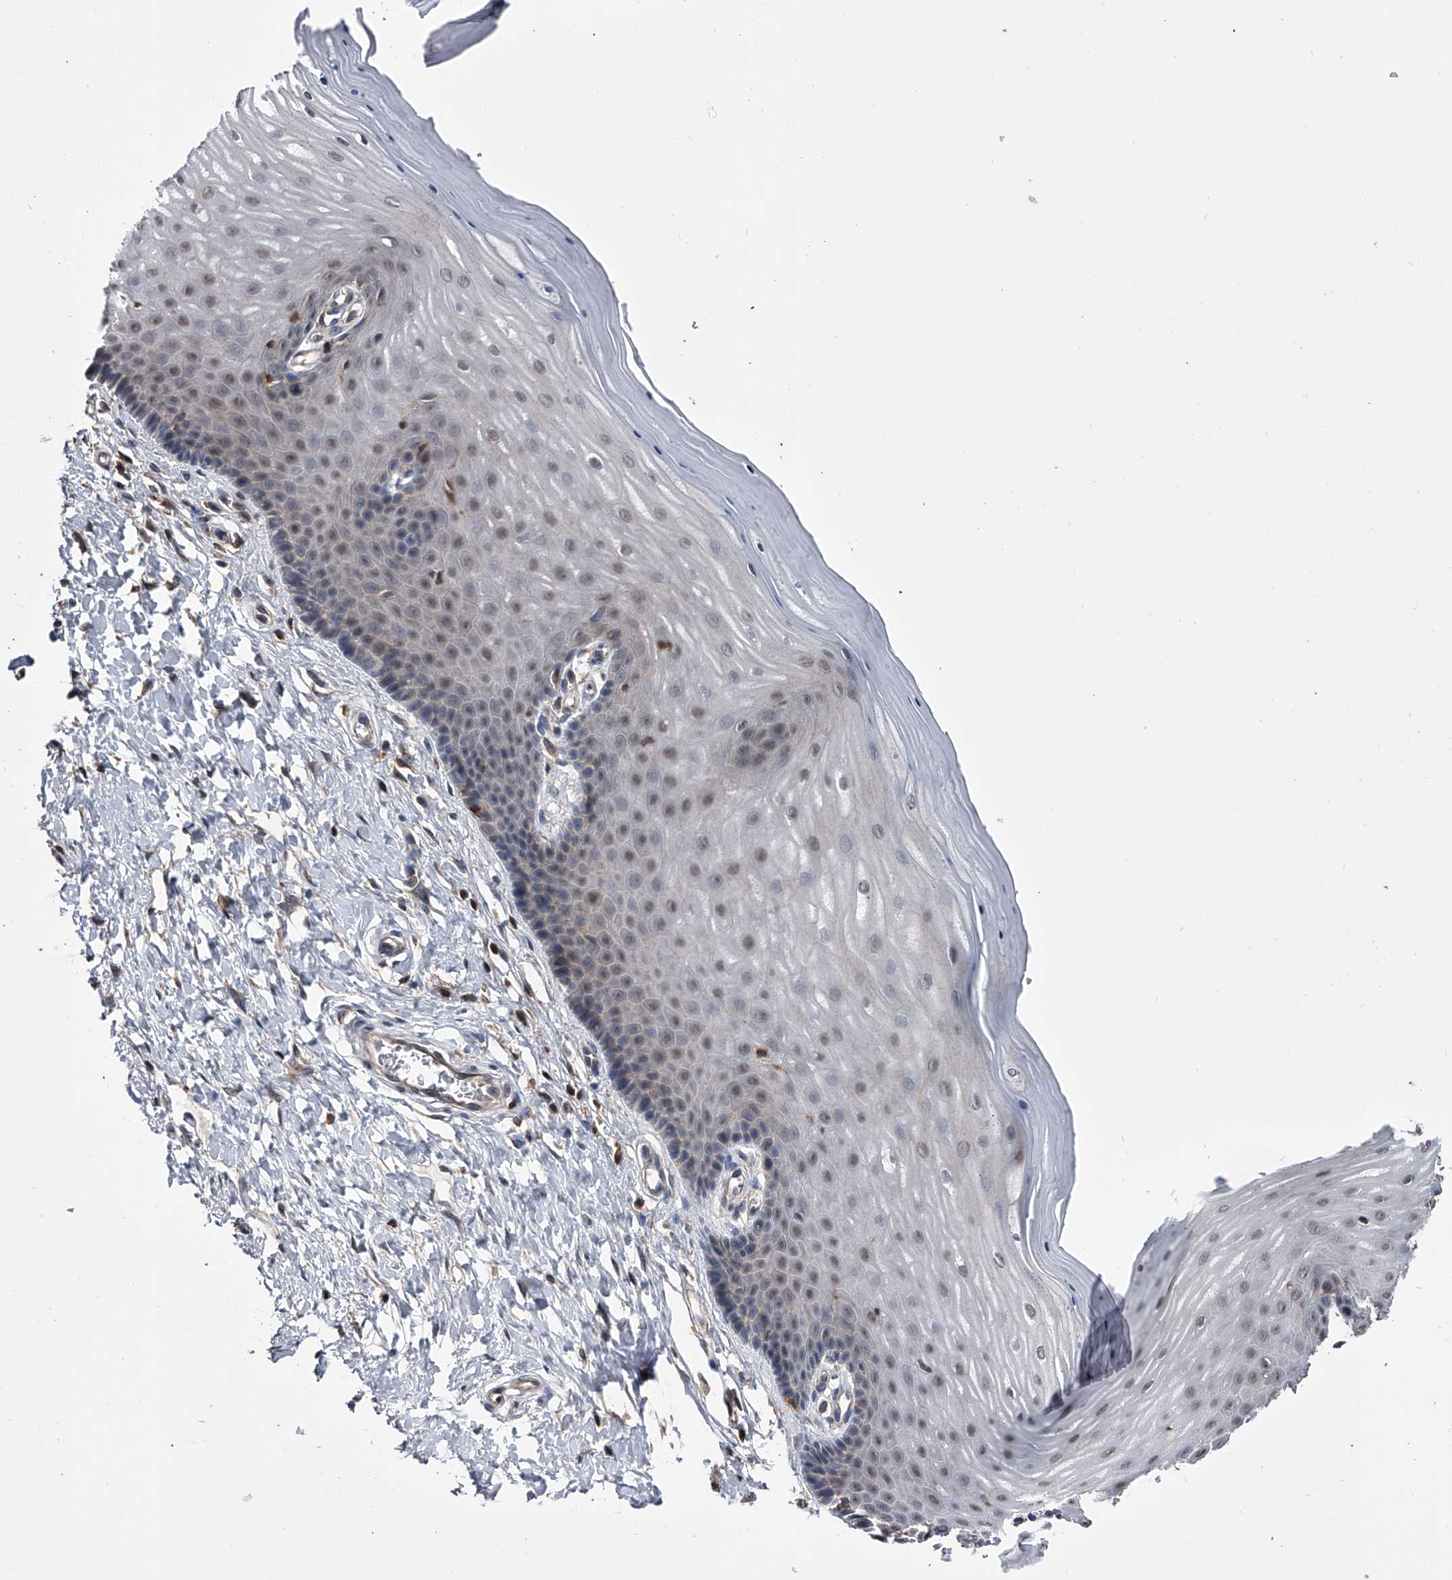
{"staining": {"intensity": "weak", "quantity": ">75%", "location": "cytoplasmic/membranous"}, "tissue": "cervix", "cell_type": "Glandular cells", "image_type": "normal", "snomed": [{"axis": "morphology", "description": "Normal tissue, NOS"}, {"axis": "topography", "description": "Cervix"}], "caption": "DAB (3,3'-diaminobenzidine) immunohistochemical staining of normal cervix demonstrates weak cytoplasmic/membranous protein positivity in approximately >75% of glandular cells.", "gene": "PAN3", "patient": {"sex": "female", "age": 55}}